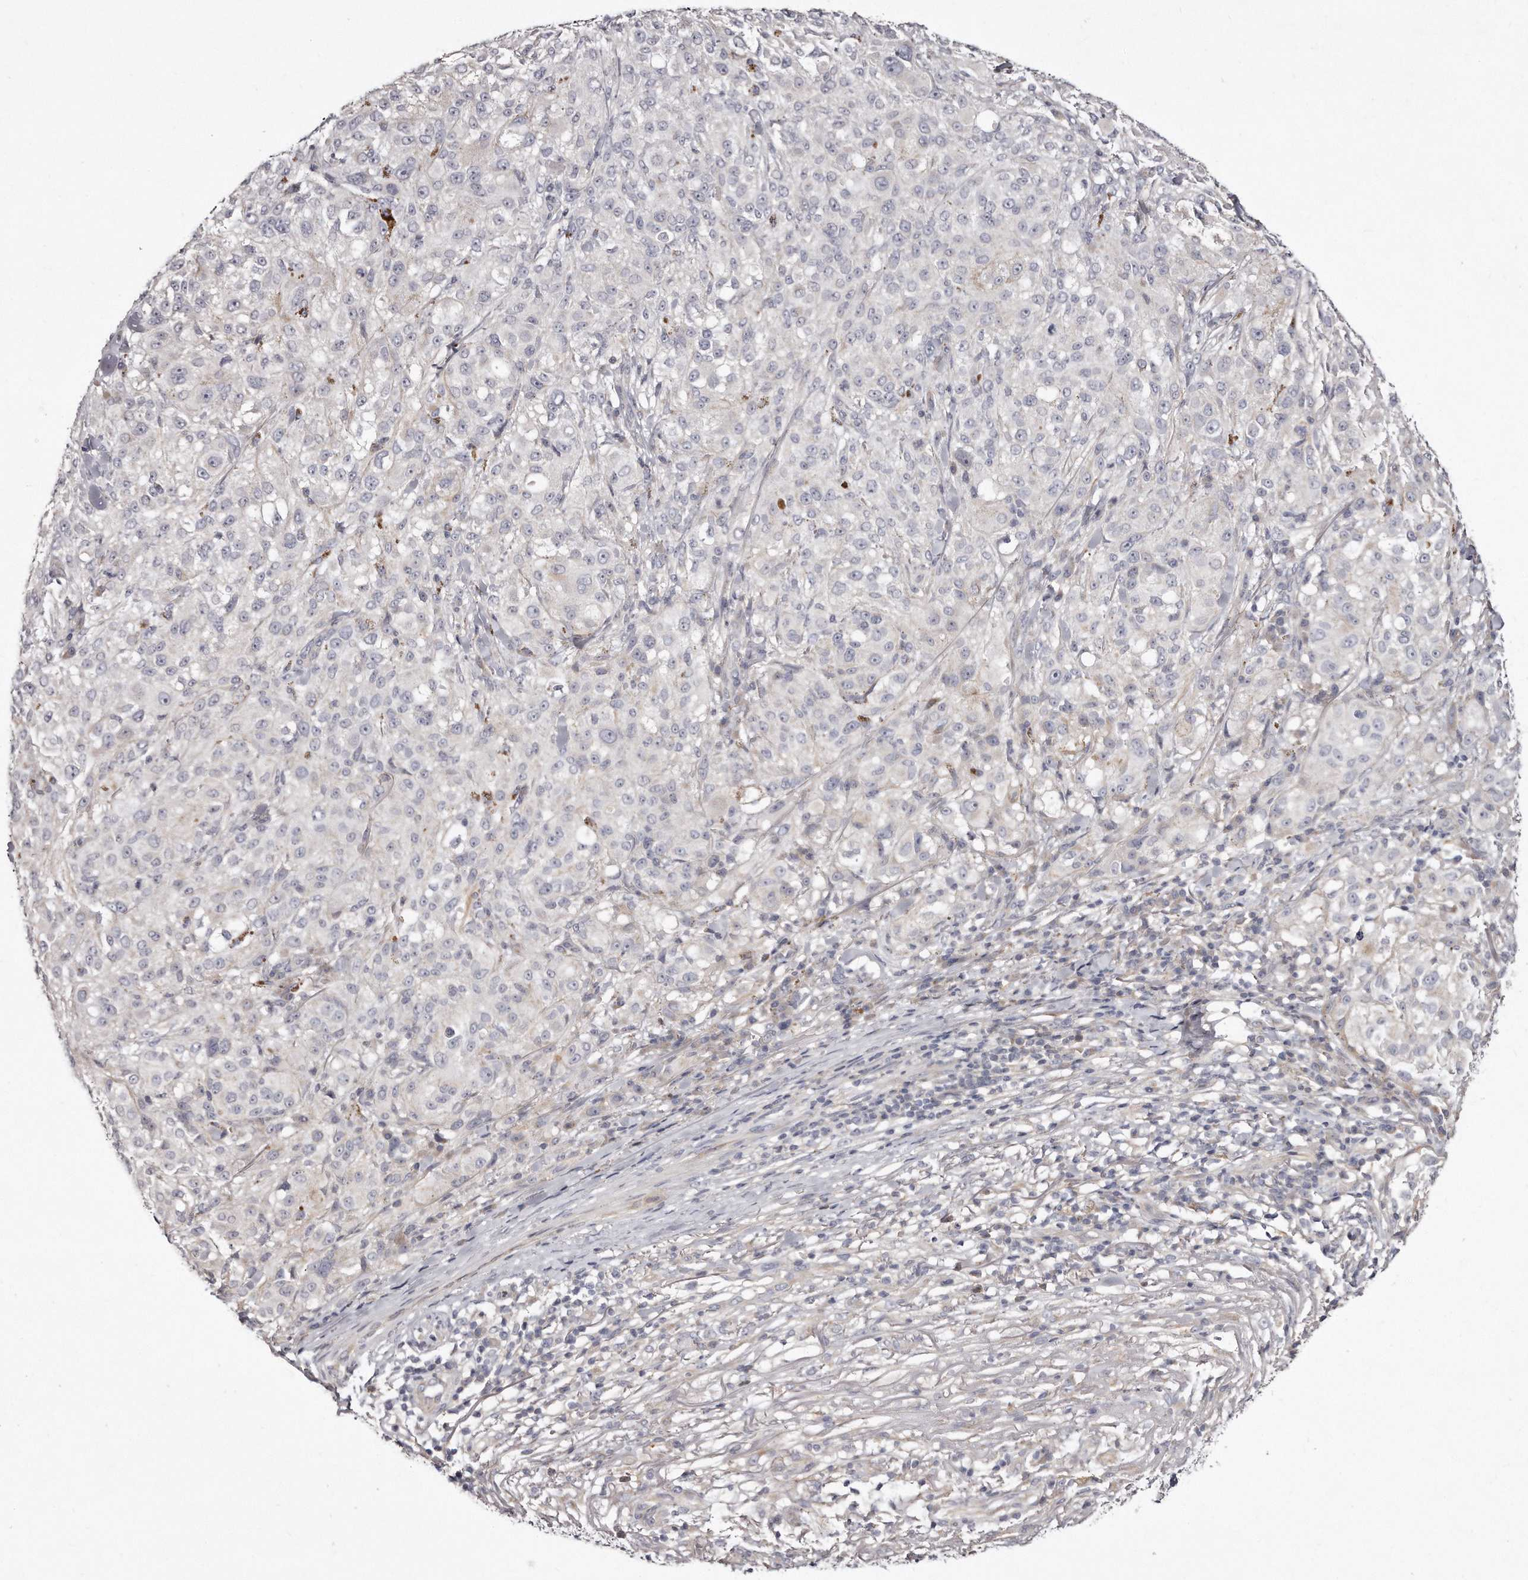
{"staining": {"intensity": "negative", "quantity": "none", "location": "none"}, "tissue": "melanoma", "cell_type": "Tumor cells", "image_type": "cancer", "snomed": [{"axis": "morphology", "description": "Necrosis, NOS"}, {"axis": "morphology", "description": "Malignant melanoma, NOS"}, {"axis": "topography", "description": "Skin"}], "caption": "A histopathology image of human melanoma is negative for staining in tumor cells. Brightfield microscopy of immunohistochemistry (IHC) stained with DAB (brown) and hematoxylin (blue), captured at high magnification.", "gene": "TTLL4", "patient": {"sex": "female", "age": 87}}